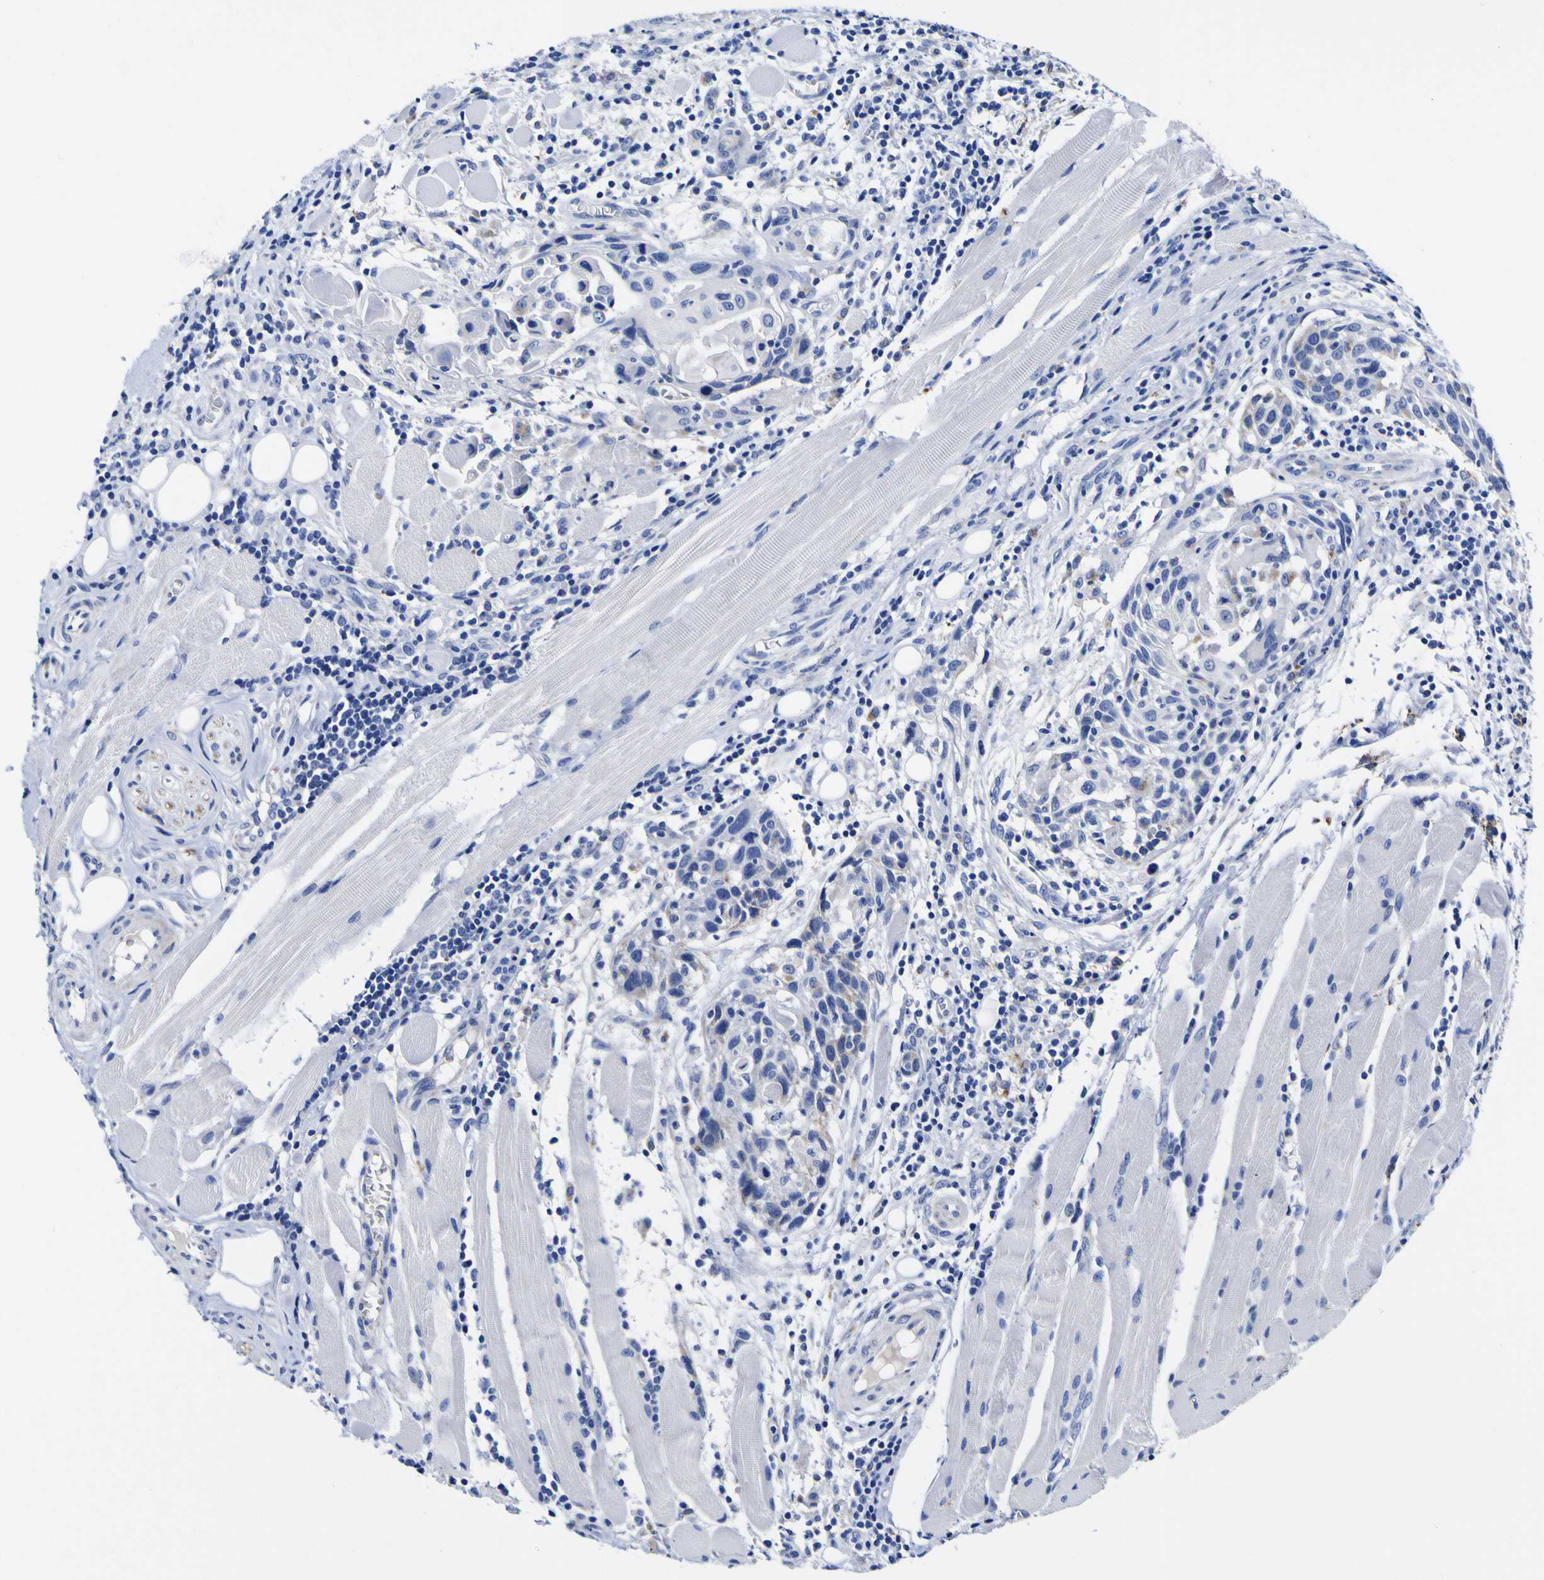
{"staining": {"intensity": "moderate", "quantity": "<25%", "location": "cytoplasmic/membranous"}, "tissue": "head and neck cancer", "cell_type": "Tumor cells", "image_type": "cancer", "snomed": [{"axis": "morphology", "description": "Squamous cell carcinoma, NOS"}, {"axis": "topography", "description": "Oral tissue"}, {"axis": "topography", "description": "Head-Neck"}], "caption": "Protein staining of squamous cell carcinoma (head and neck) tissue exhibits moderate cytoplasmic/membranous expression in about <25% of tumor cells.", "gene": "HLA-DQA1", "patient": {"sex": "female", "age": 50}}